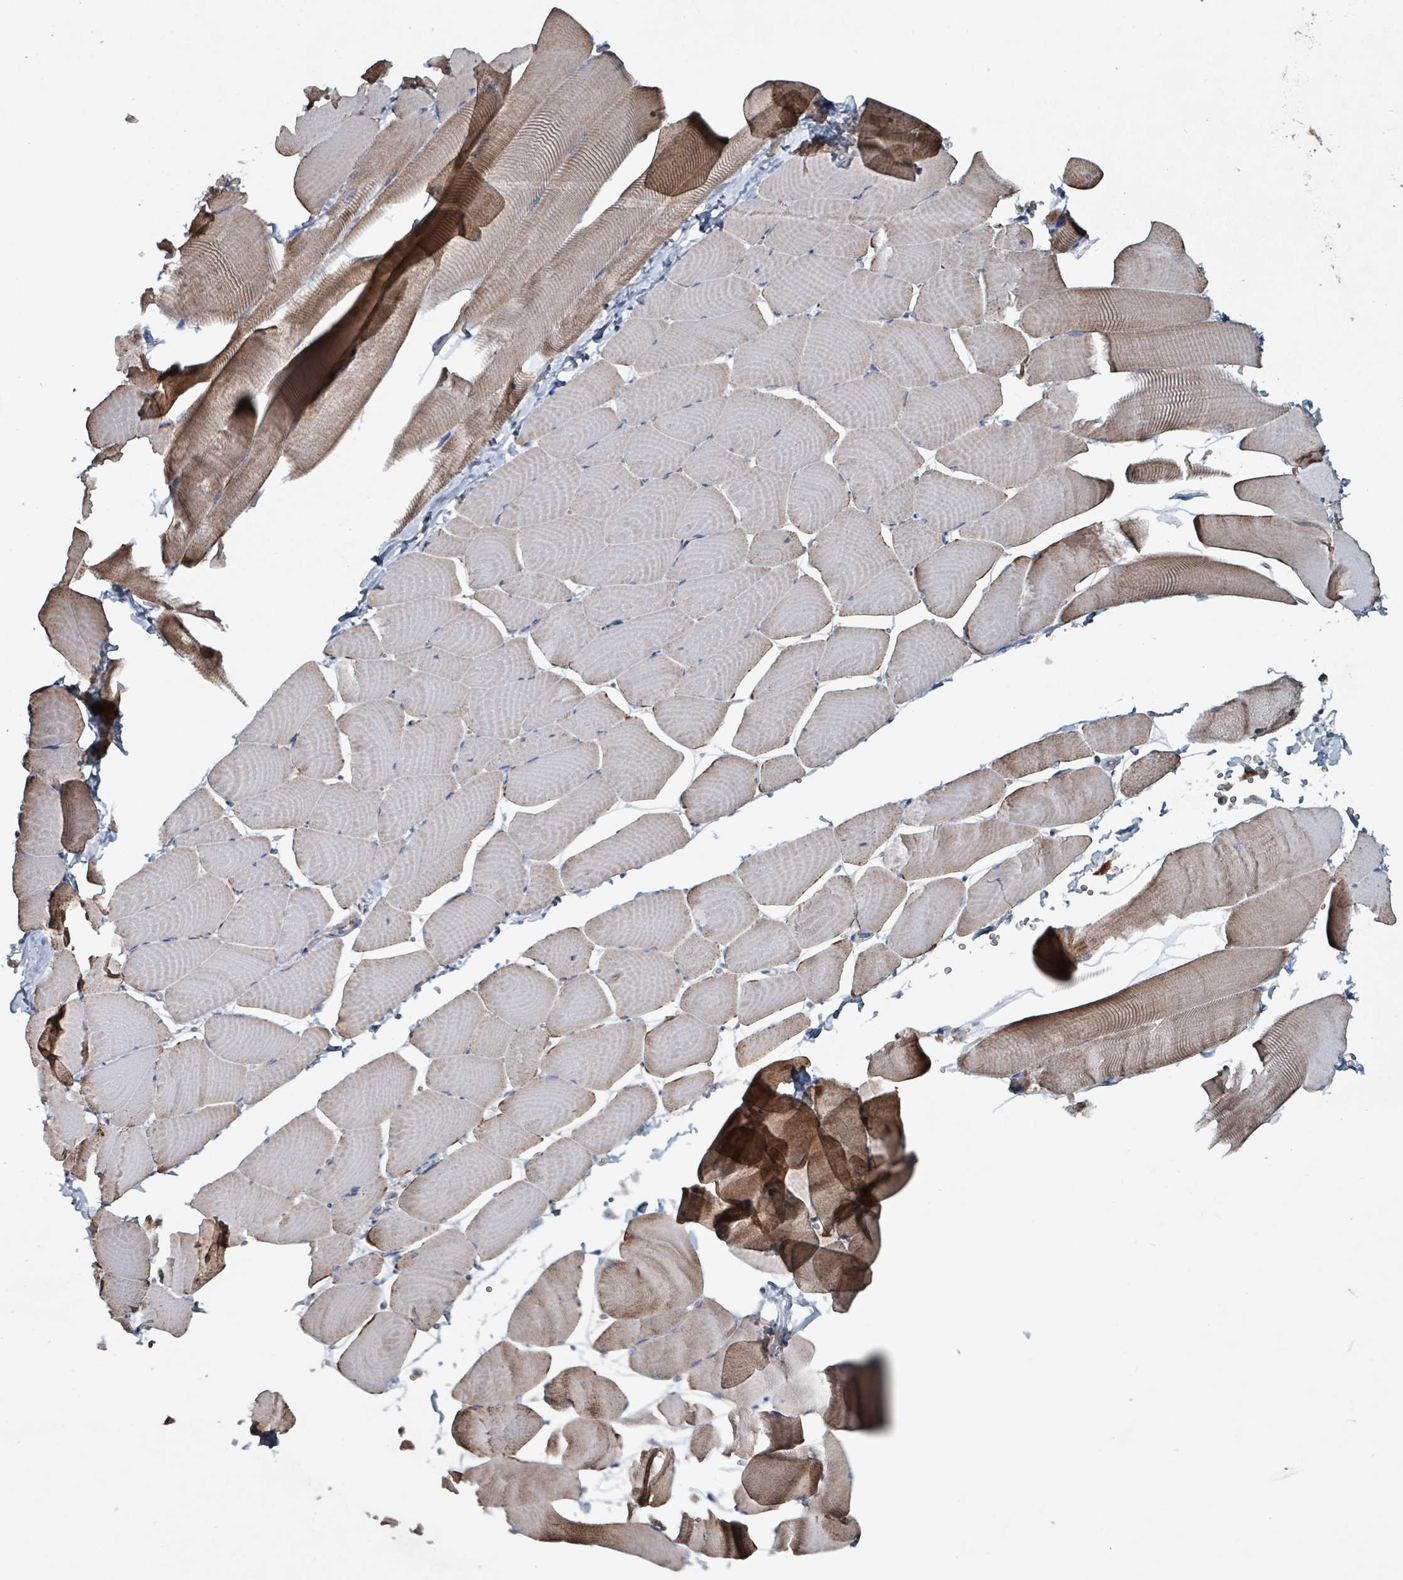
{"staining": {"intensity": "weak", "quantity": "25%-75%", "location": "cytoplasmic/membranous"}, "tissue": "skeletal muscle", "cell_type": "Myocytes", "image_type": "normal", "snomed": [{"axis": "morphology", "description": "Normal tissue, NOS"}, {"axis": "topography", "description": "Skeletal muscle"}], "caption": "Protein analysis of normal skeletal muscle reveals weak cytoplasmic/membranous expression in about 25%-75% of myocytes.", "gene": "ABHD18", "patient": {"sex": "male", "age": 25}}